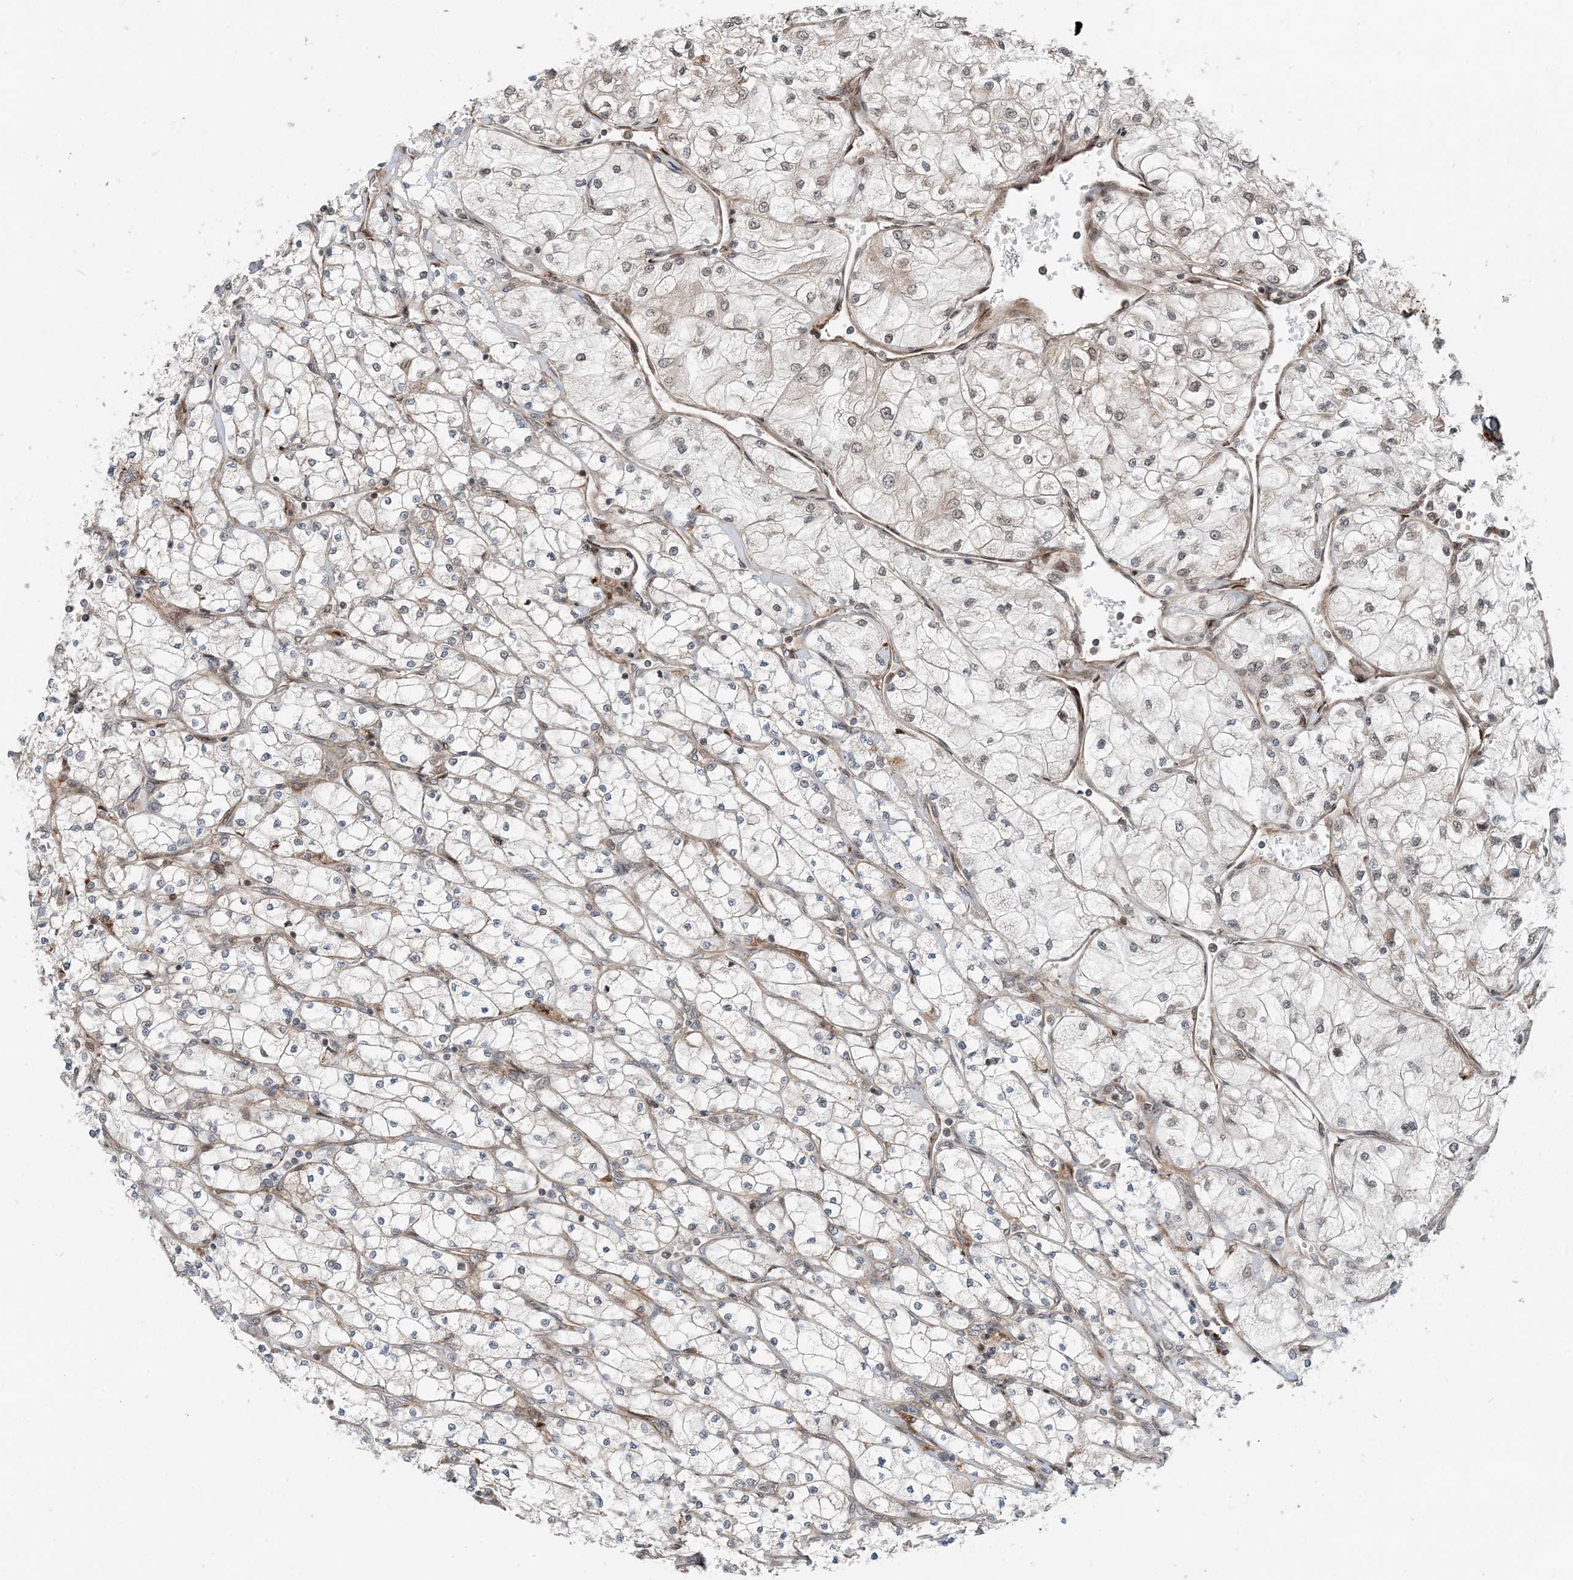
{"staining": {"intensity": "negative", "quantity": "none", "location": "none"}, "tissue": "renal cancer", "cell_type": "Tumor cells", "image_type": "cancer", "snomed": [{"axis": "morphology", "description": "Adenocarcinoma, NOS"}, {"axis": "topography", "description": "Kidney"}], "caption": "Adenocarcinoma (renal) was stained to show a protein in brown. There is no significant positivity in tumor cells.", "gene": "EDEM2", "patient": {"sex": "male", "age": 80}}